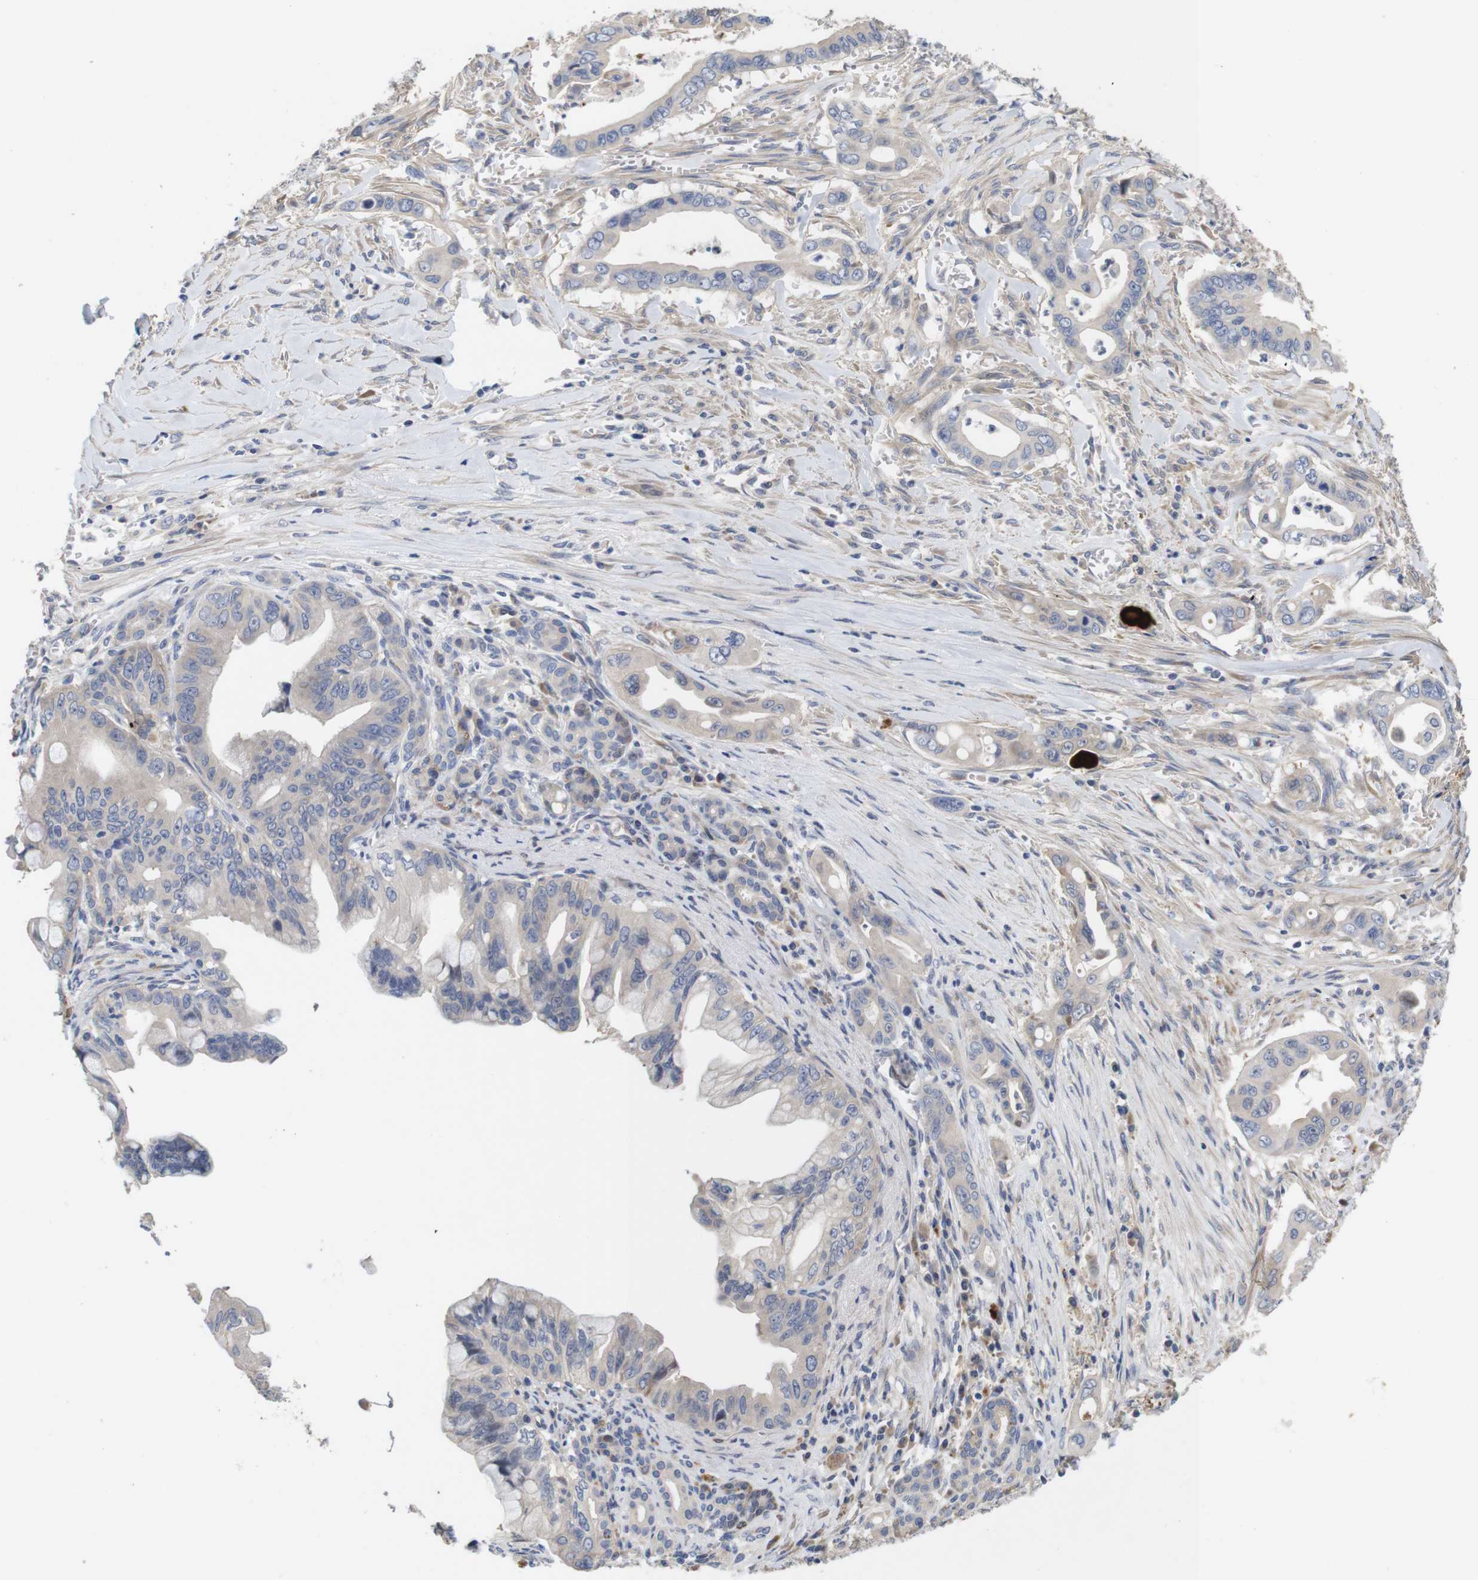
{"staining": {"intensity": "negative", "quantity": "none", "location": "none"}, "tissue": "pancreatic cancer", "cell_type": "Tumor cells", "image_type": "cancer", "snomed": [{"axis": "morphology", "description": "Adenocarcinoma, NOS"}, {"axis": "topography", "description": "Pancreas"}], "caption": "Immunohistochemistry (IHC) image of neoplastic tissue: adenocarcinoma (pancreatic) stained with DAB (3,3'-diaminobenzidine) exhibits no significant protein positivity in tumor cells. Brightfield microscopy of immunohistochemistry stained with DAB (brown) and hematoxylin (blue), captured at high magnification.", "gene": "SPRY3", "patient": {"sex": "male", "age": 59}}